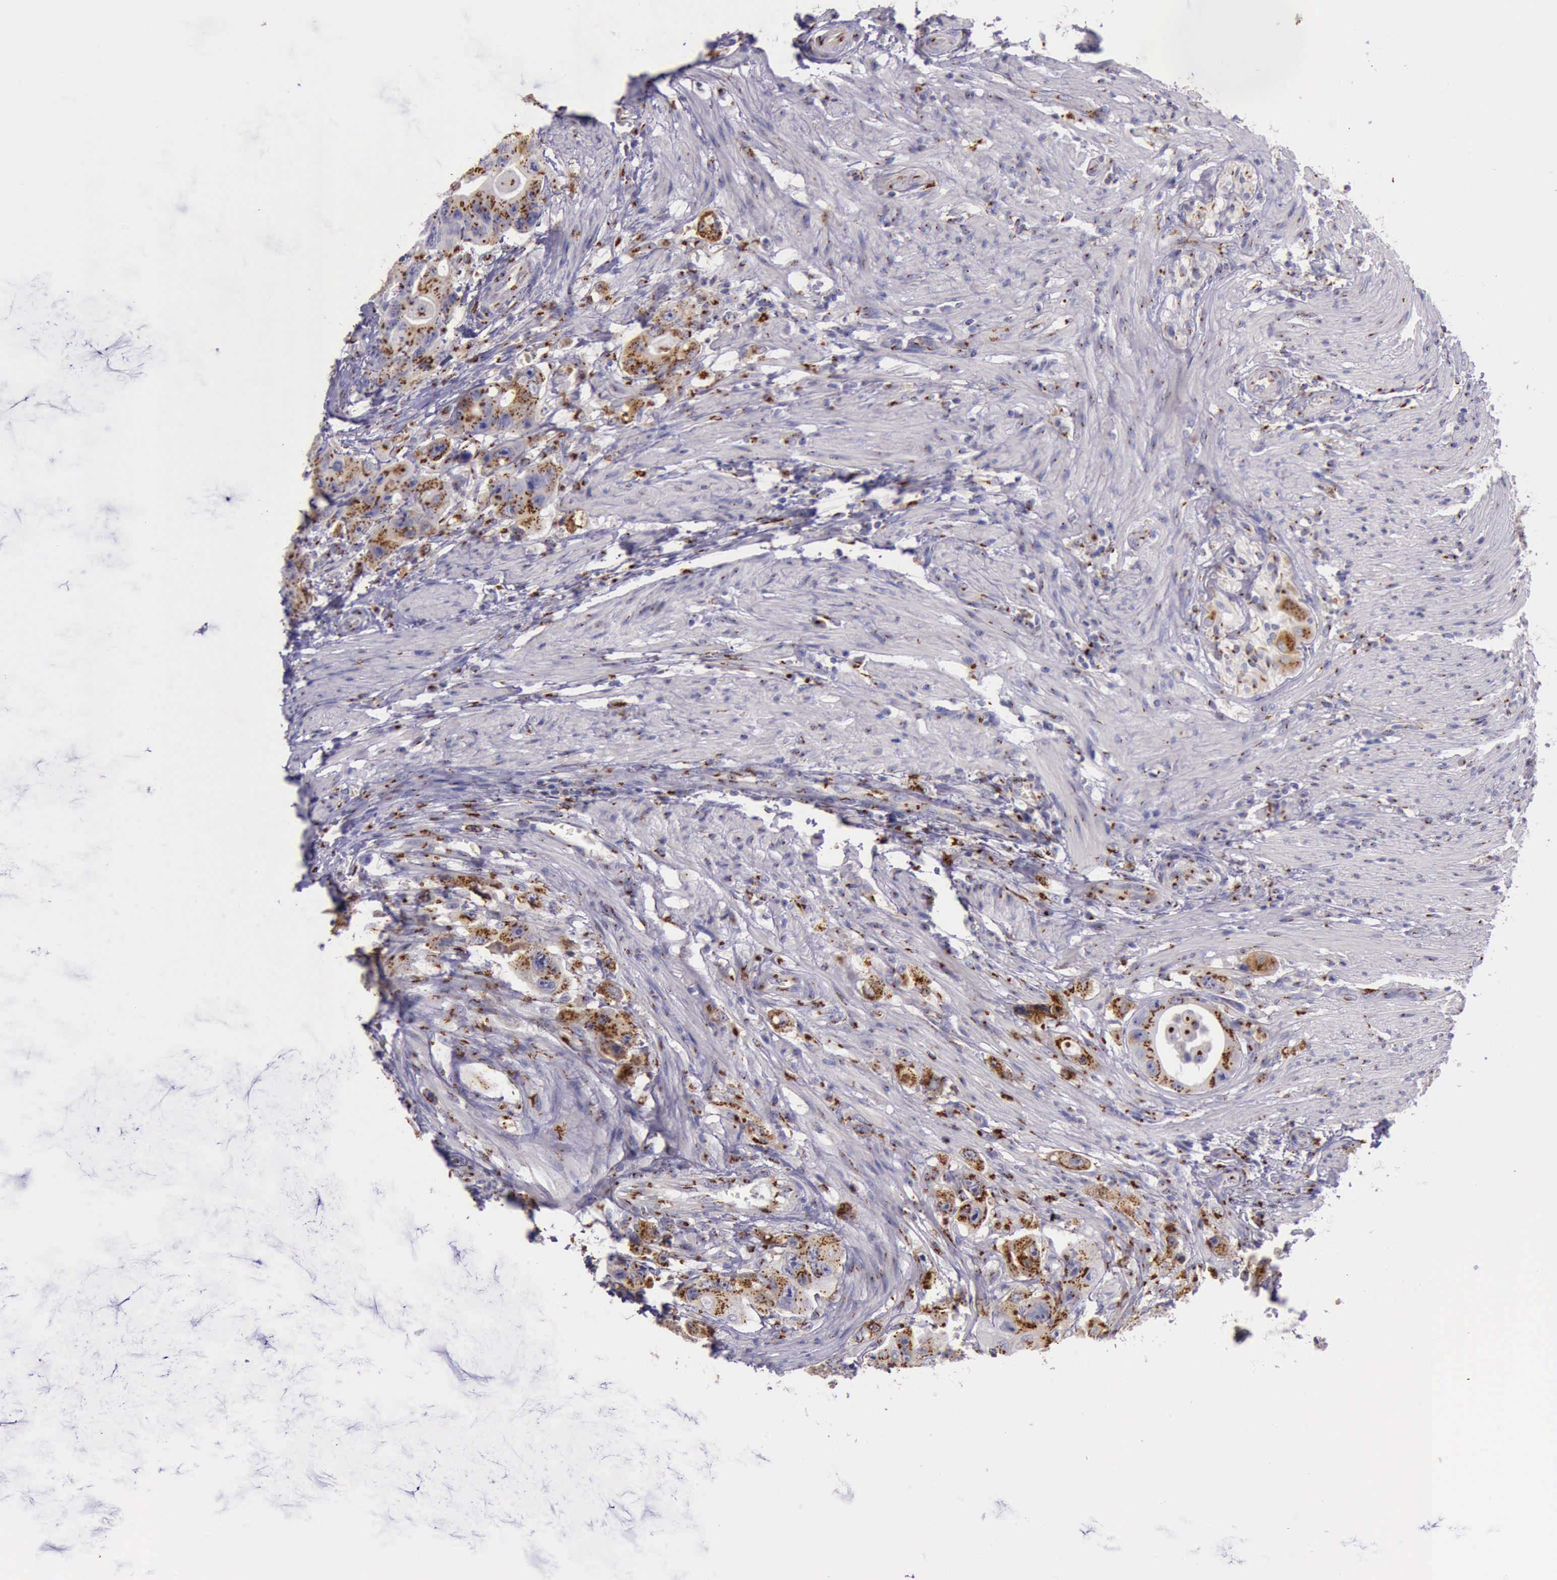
{"staining": {"intensity": "strong", "quantity": ">75%", "location": "cytoplasmic/membranous"}, "tissue": "colorectal cancer", "cell_type": "Tumor cells", "image_type": "cancer", "snomed": [{"axis": "morphology", "description": "Adenocarcinoma, NOS"}, {"axis": "topography", "description": "Colon"}], "caption": "Colorectal cancer stained for a protein shows strong cytoplasmic/membranous positivity in tumor cells.", "gene": "GOLGA5", "patient": {"sex": "female", "age": 46}}